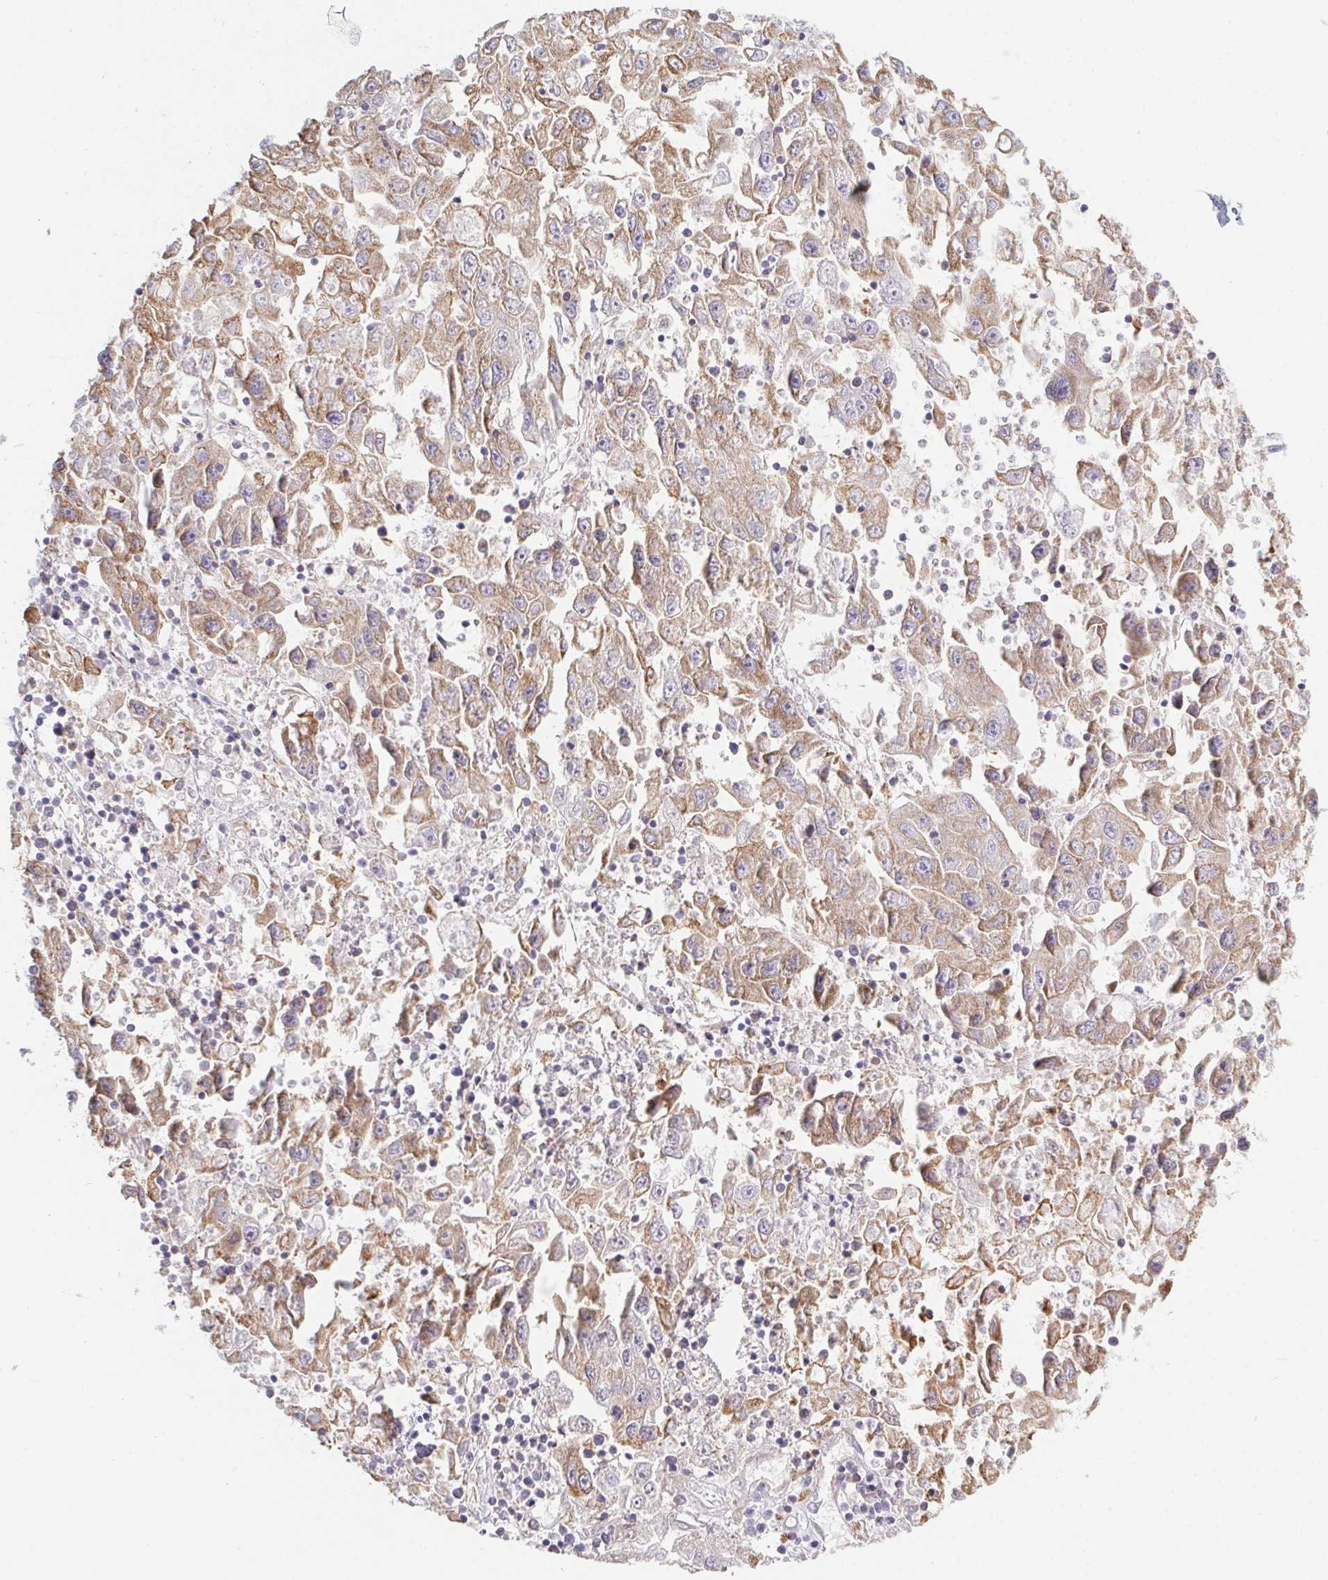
{"staining": {"intensity": "moderate", "quantity": ">75%", "location": "cytoplasmic/membranous"}, "tissue": "endometrial cancer", "cell_type": "Tumor cells", "image_type": "cancer", "snomed": [{"axis": "morphology", "description": "Adenocarcinoma, NOS"}, {"axis": "topography", "description": "Uterus"}], "caption": "Protein staining displays moderate cytoplasmic/membranous expression in about >75% of tumor cells in endometrial adenocarcinoma.", "gene": "ADAM8", "patient": {"sex": "female", "age": 62}}